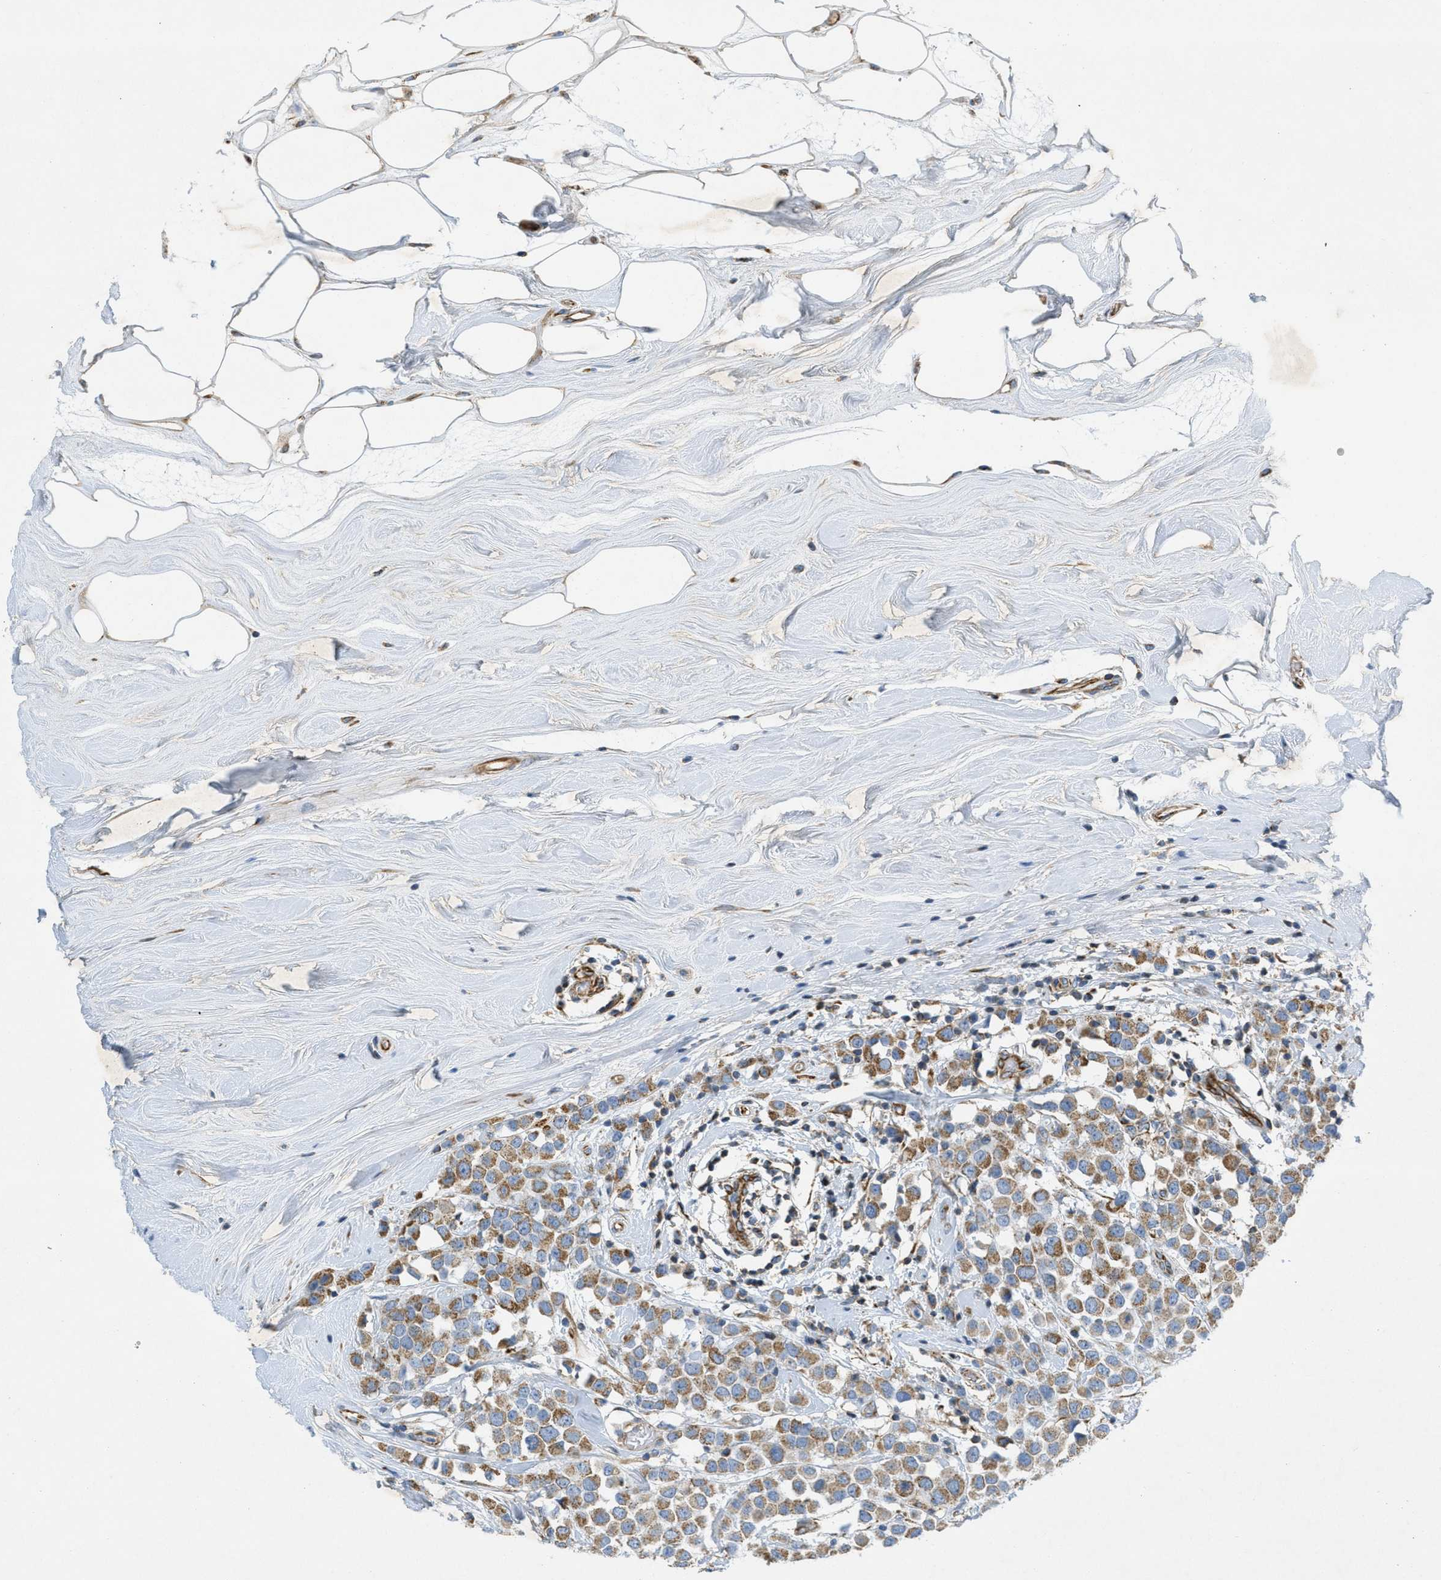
{"staining": {"intensity": "moderate", "quantity": ">75%", "location": "cytoplasmic/membranous"}, "tissue": "breast cancer", "cell_type": "Tumor cells", "image_type": "cancer", "snomed": [{"axis": "morphology", "description": "Duct carcinoma"}, {"axis": "topography", "description": "Breast"}], "caption": "Immunohistochemistry (IHC) (DAB (3,3'-diaminobenzidine)) staining of human breast cancer exhibits moderate cytoplasmic/membranous protein positivity in approximately >75% of tumor cells. (DAB (3,3'-diaminobenzidine) = brown stain, brightfield microscopy at high magnification).", "gene": "BTN3A1", "patient": {"sex": "female", "age": 61}}